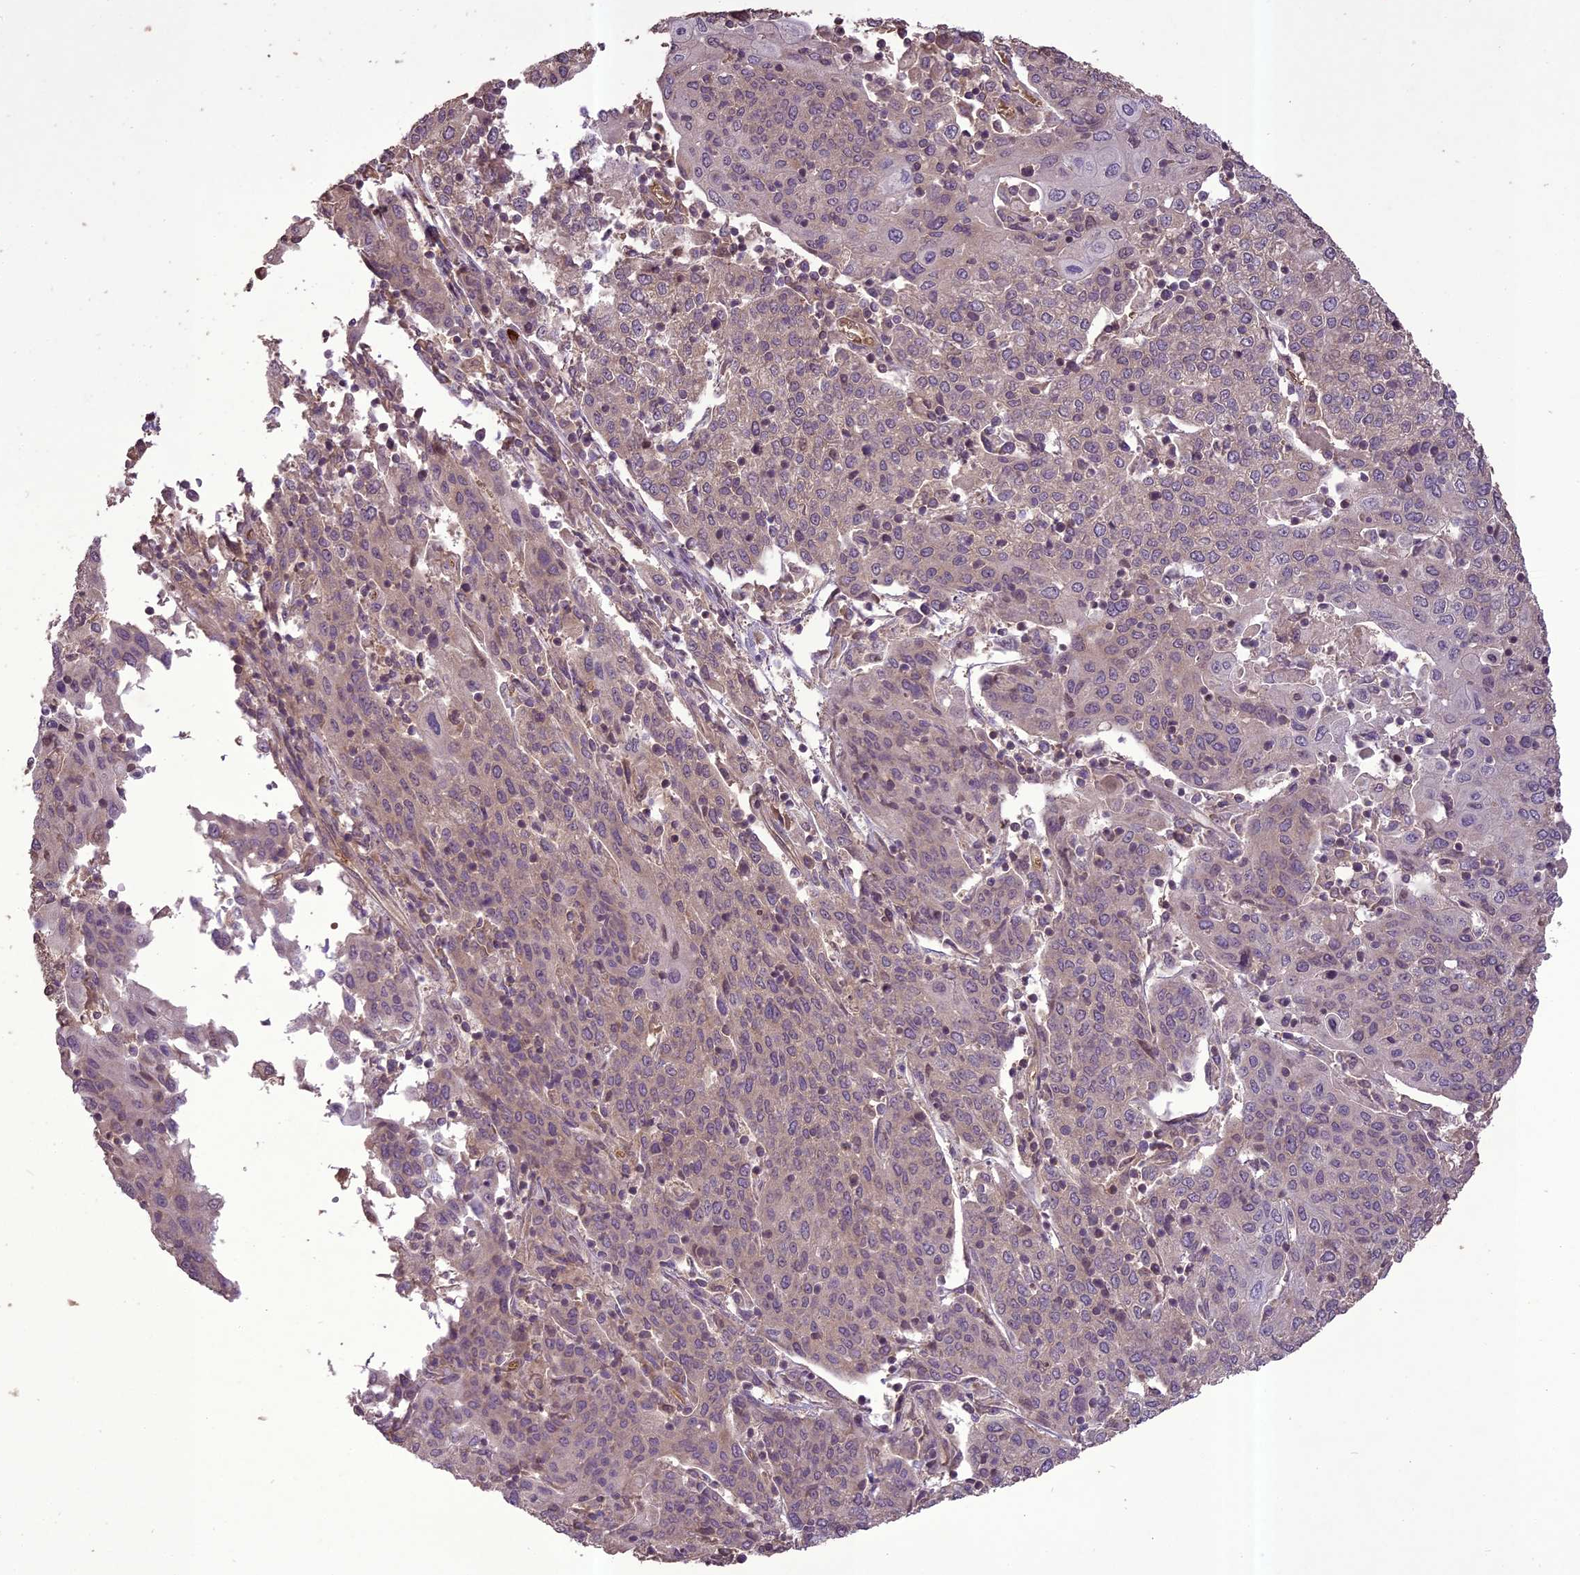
{"staining": {"intensity": "negative", "quantity": "none", "location": "none"}, "tissue": "cervical cancer", "cell_type": "Tumor cells", "image_type": "cancer", "snomed": [{"axis": "morphology", "description": "Squamous cell carcinoma, NOS"}, {"axis": "topography", "description": "Cervix"}], "caption": "Tumor cells are negative for brown protein staining in cervical cancer.", "gene": "TIGD7", "patient": {"sex": "female", "age": 67}}